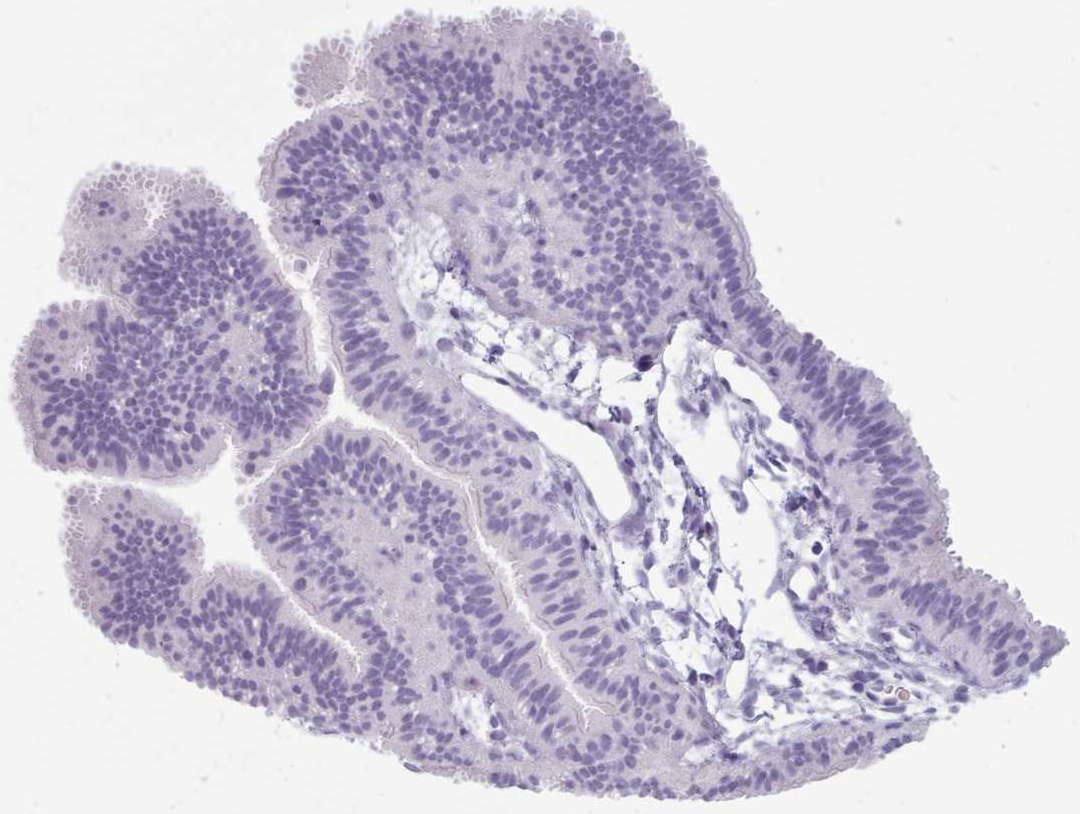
{"staining": {"intensity": "negative", "quantity": "none", "location": "none"}, "tissue": "fallopian tube", "cell_type": "Glandular cells", "image_type": "normal", "snomed": [{"axis": "morphology", "description": "Normal tissue, NOS"}, {"axis": "topography", "description": "Fallopian tube"}], "caption": "There is no significant expression in glandular cells of fallopian tube. The staining was performed using DAB (3,3'-diaminobenzidine) to visualize the protein expression in brown, while the nuclei were stained in blue with hematoxylin (Magnification: 20x).", "gene": "ZNF43", "patient": {"sex": "female", "age": 35}}